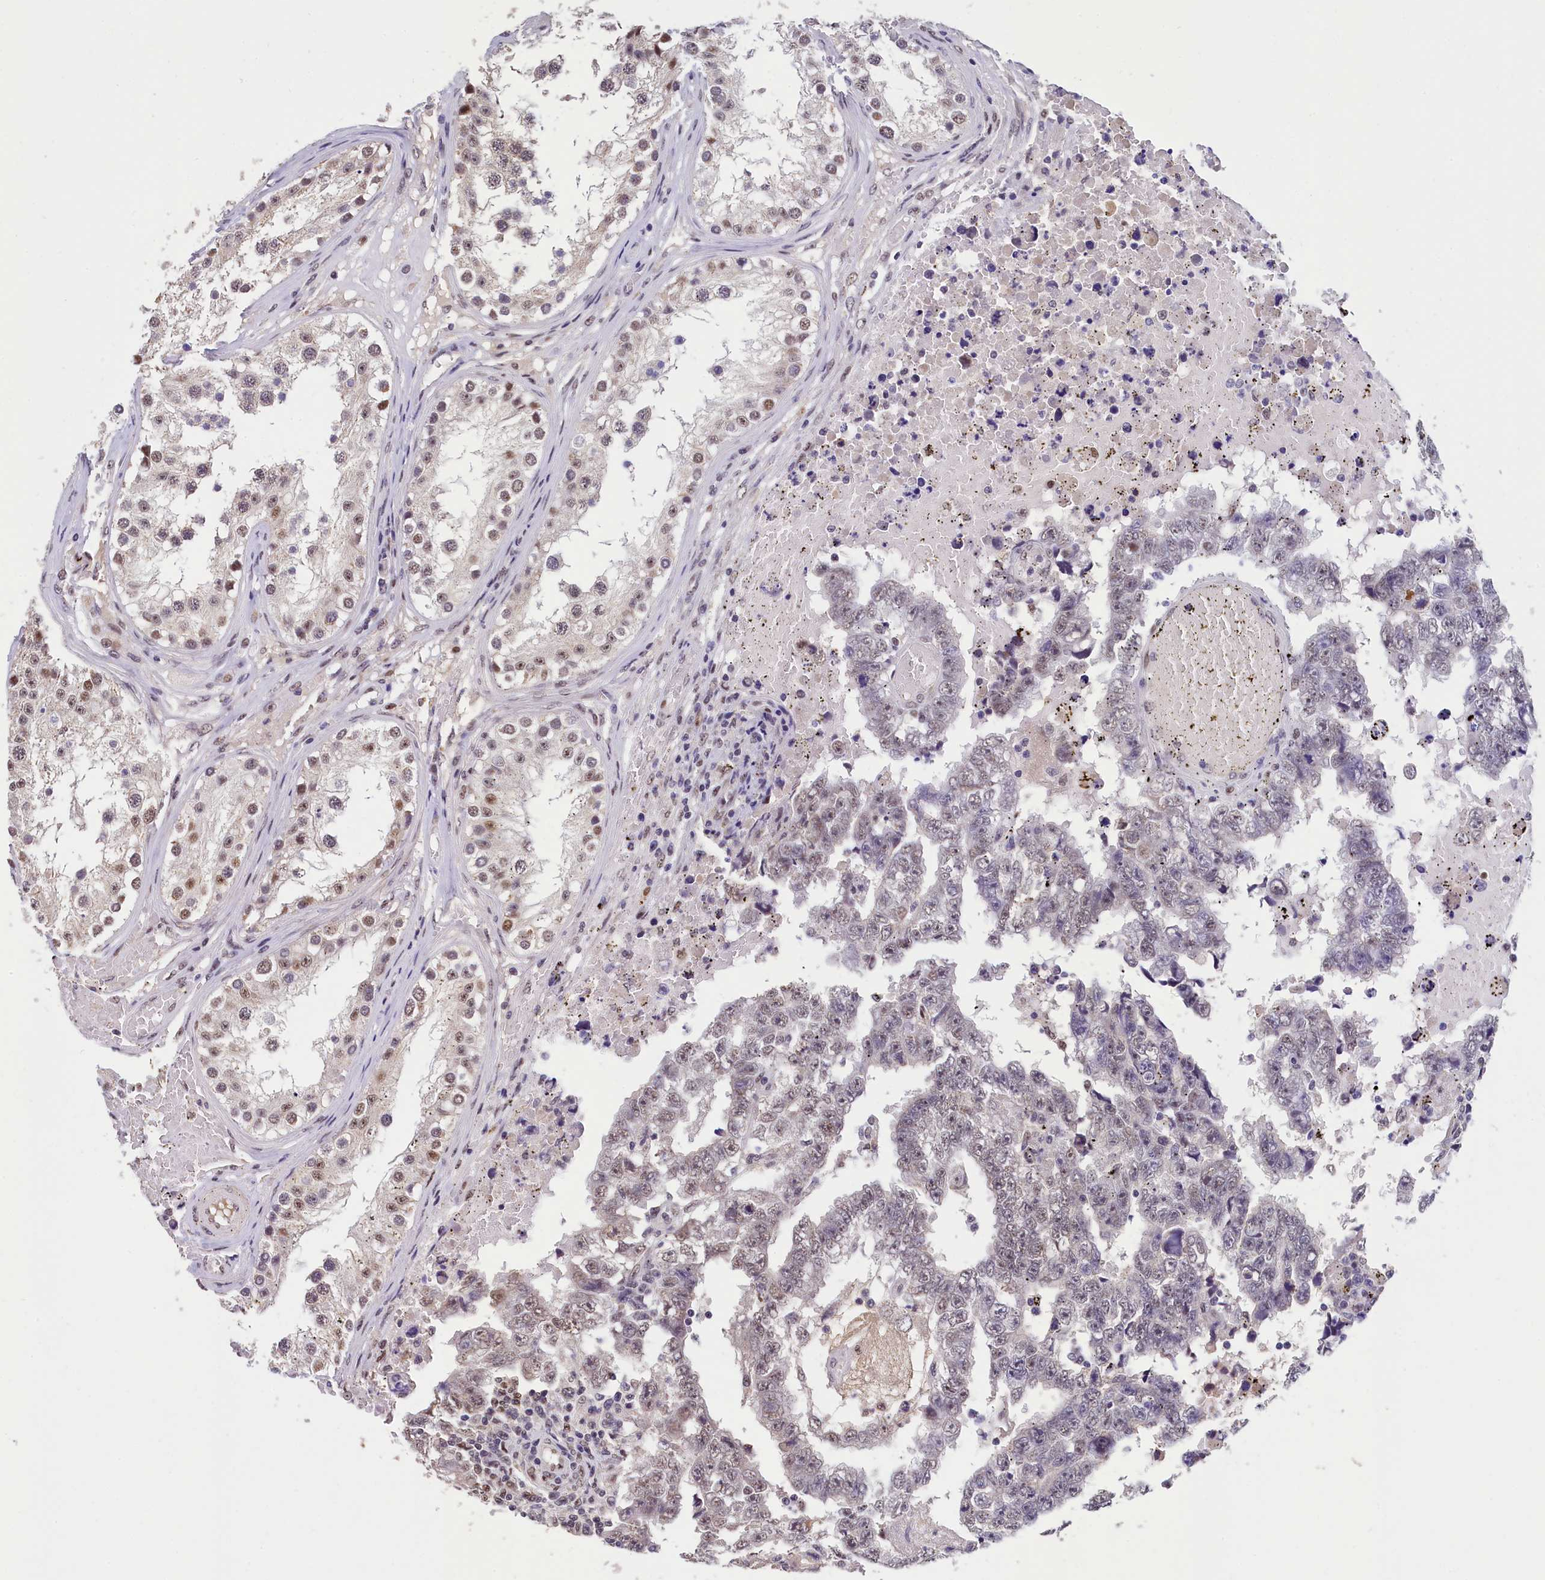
{"staining": {"intensity": "weak", "quantity": "<25%", "location": "nuclear"}, "tissue": "testis cancer", "cell_type": "Tumor cells", "image_type": "cancer", "snomed": [{"axis": "morphology", "description": "Carcinoma, Embryonal, NOS"}, {"axis": "topography", "description": "Testis"}], "caption": "High power microscopy photomicrograph of an immunohistochemistry (IHC) histopathology image of embryonal carcinoma (testis), revealing no significant positivity in tumor cells.", "gene": "HECTD4", "patient": {"sex": "male", "age": 25}}